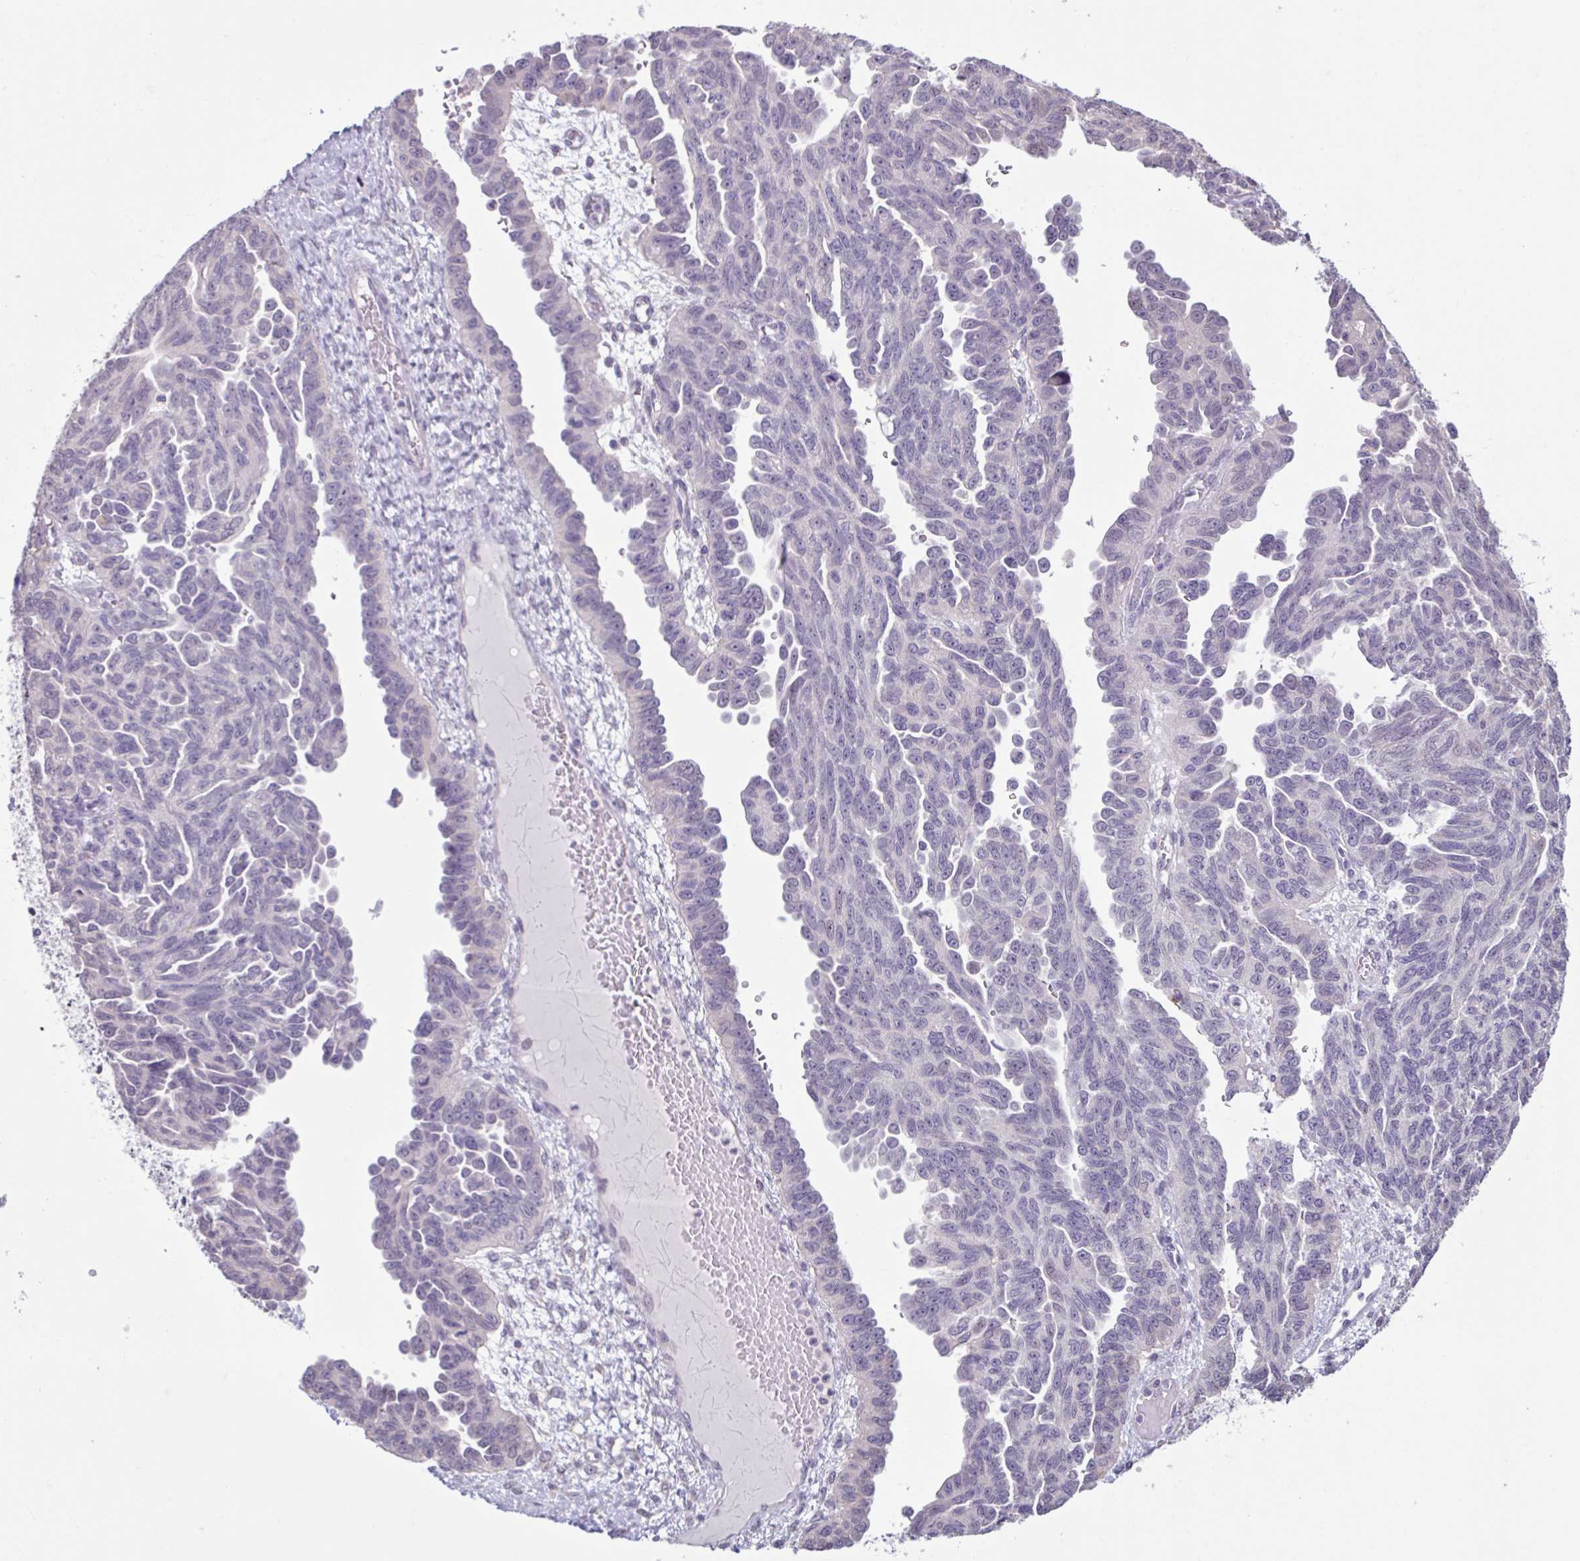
{"staining": {"intensity": "negative", "quantity": "none", "location": "none"}, "tissue": "ovarian cancer", "cell_type": "Tumor cells", "image_type": "cancer", "snomed": [{"axis": "morphology", "description": "Cystadenocarcinoma, serous, NOS"}, {"axis": "topography", "description": "Ovary"}], "caption": "Immunohistochemistry (IHC) photomicrograph of human ovarian serous cystadenocarcinoma stained for a protein (brown), which exhibits no expression in tumor cells.", "gene": "CDH19", "patient": {"sex": "female", "age": 64}}